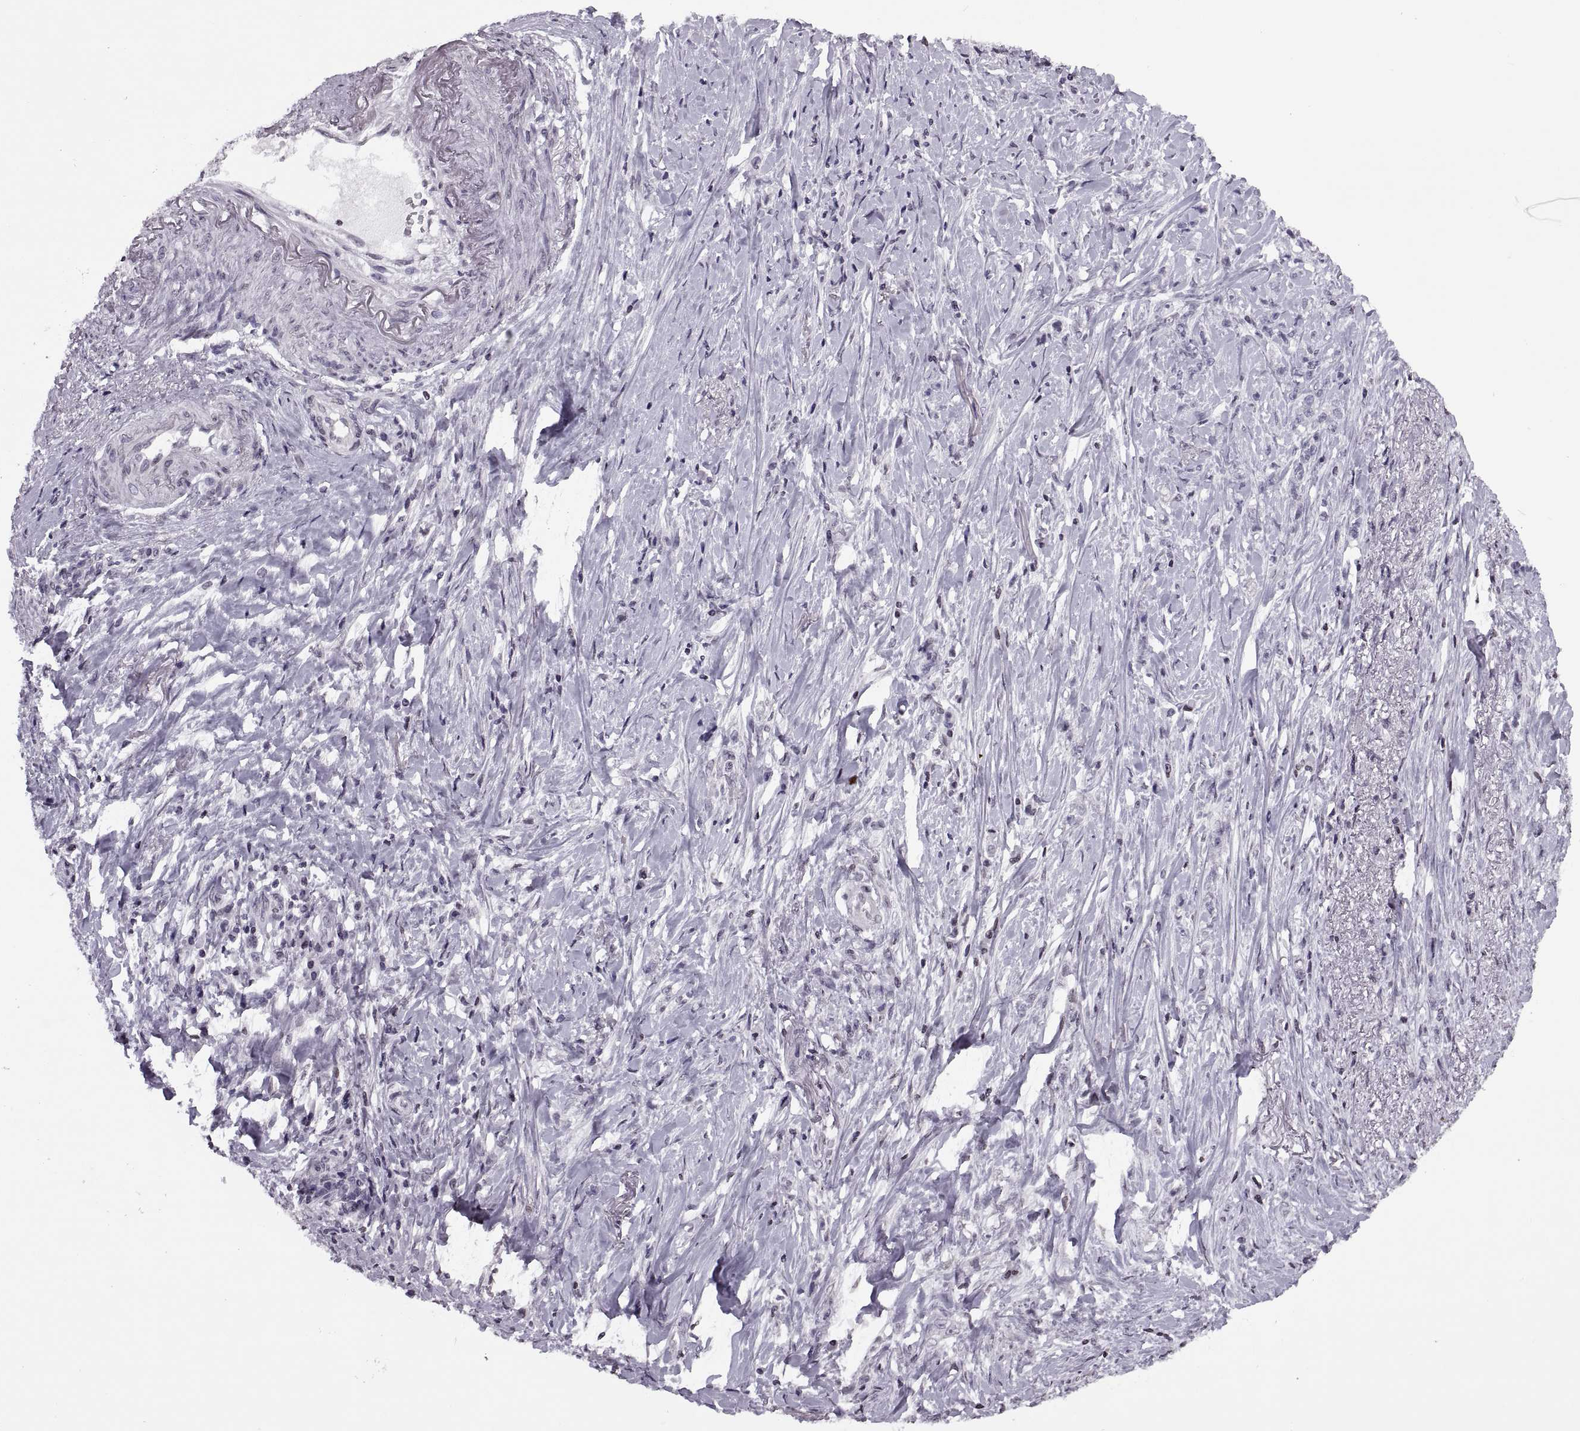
{"staining": {"intensity": "negative", "quantity": "none", "location": "none"}, "tissue": "stomach cancer", "cell_type": "Tumor cells", "image_type": "cancer", "snomed": [{"axis": "morphology", "description": "Adenocarcinoma, NOS"}, {"axis": "topography", "description": "Stomach, lower"}], "caption": "DAB (3,3'-diaminobenzidine) immunohistochemical staining of human stomach cancer reveals no significant expression in tumor cells.", "gene": "H1-8", "patient": {"sex": "male", "age": 88}}